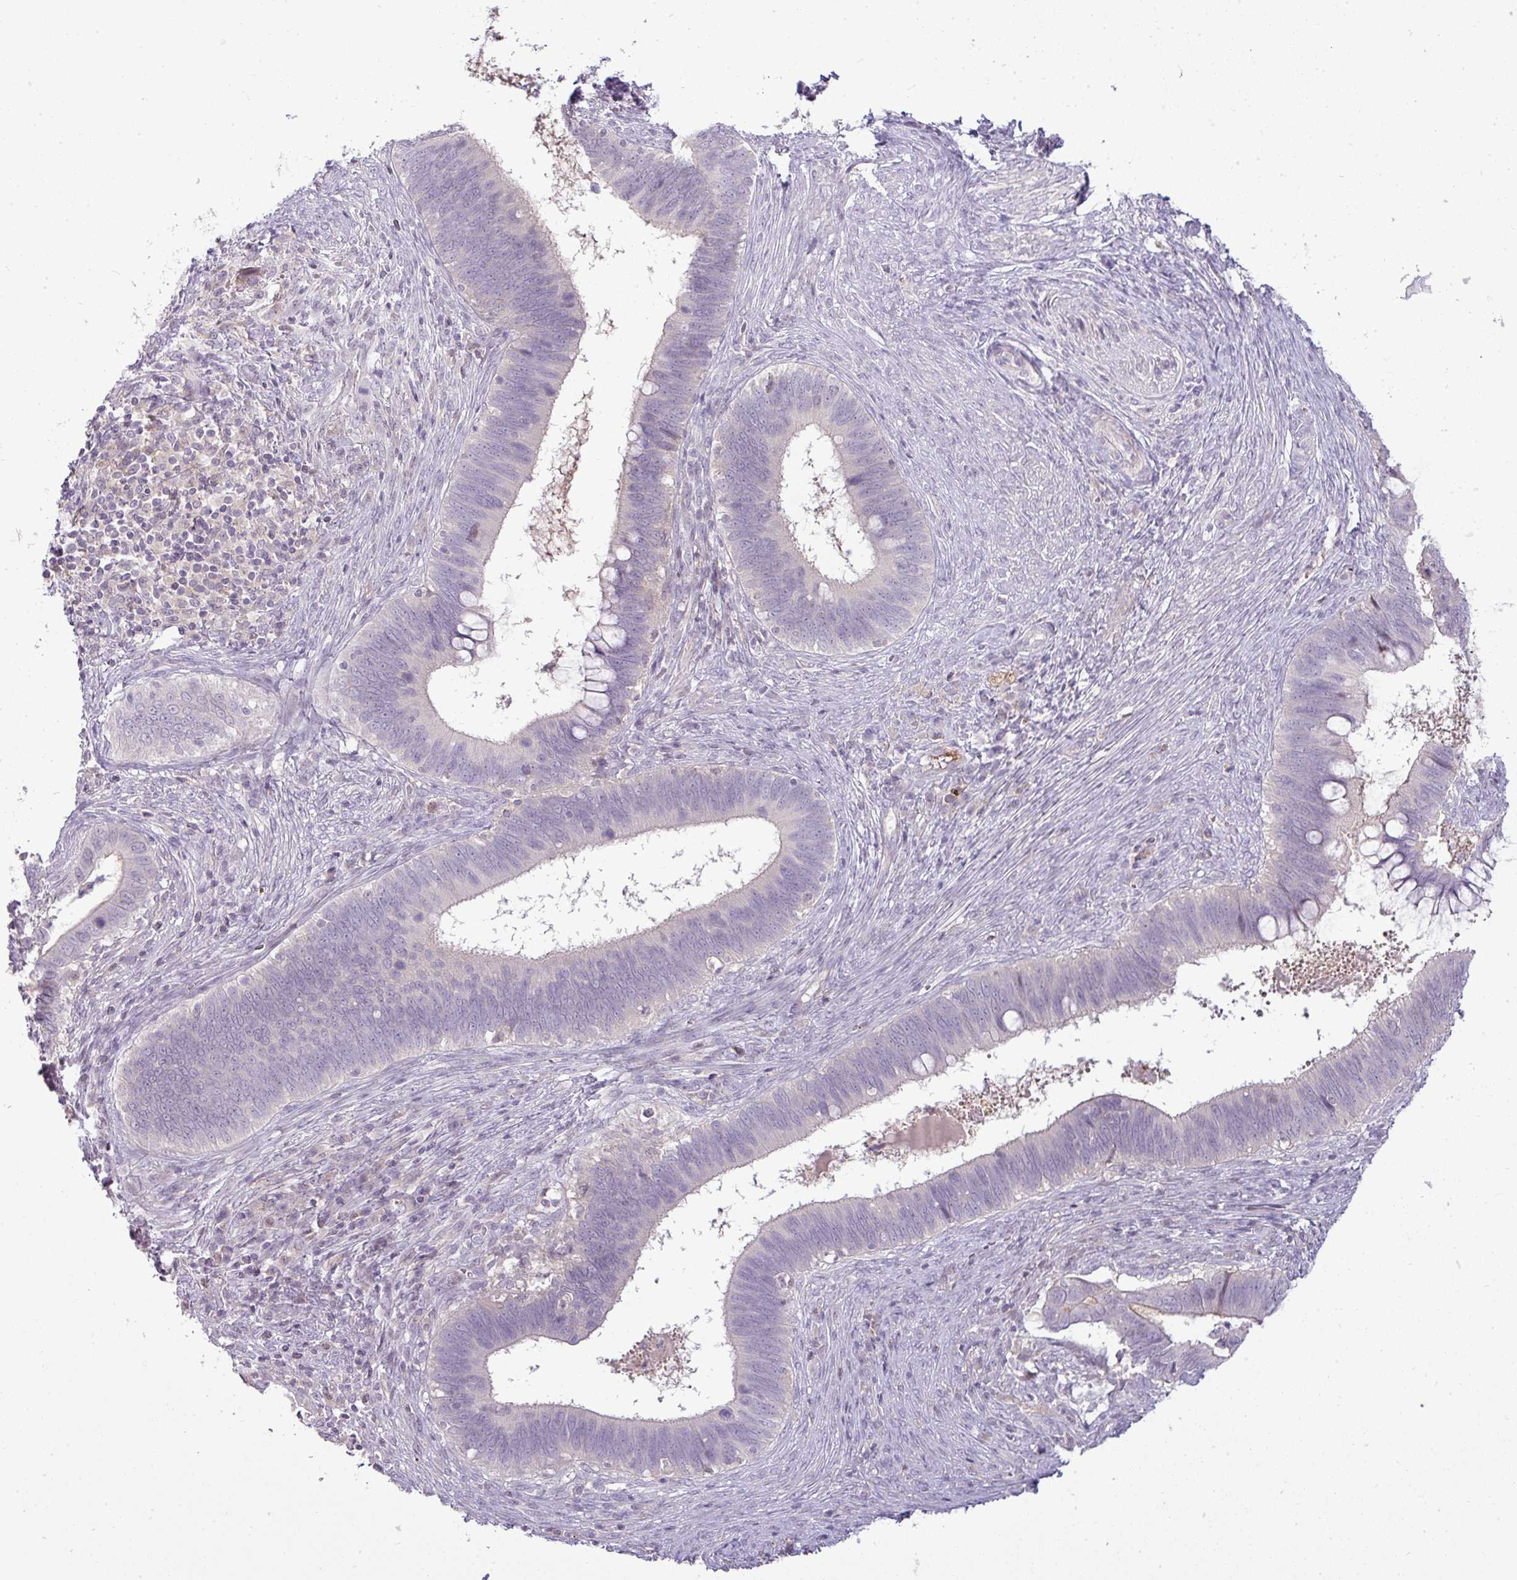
{"staining": {"intensity": "negative", "quantity": "none", "location": "none"}, "tissue": "cervical cancer", "cell_type": "Tumor cells", "image_type": "cancer", "snomed": [{"axis": "morphology", "description": "Adenocarcinoma, NOS"}, {"axis": "topography", "description": "Cervix"}], "caption": "Micrograph shows no significant protein positivity in tumor cells of cervical cancer.", "gene": "APOM", "patient": {"sex": "female", "age": 42}}